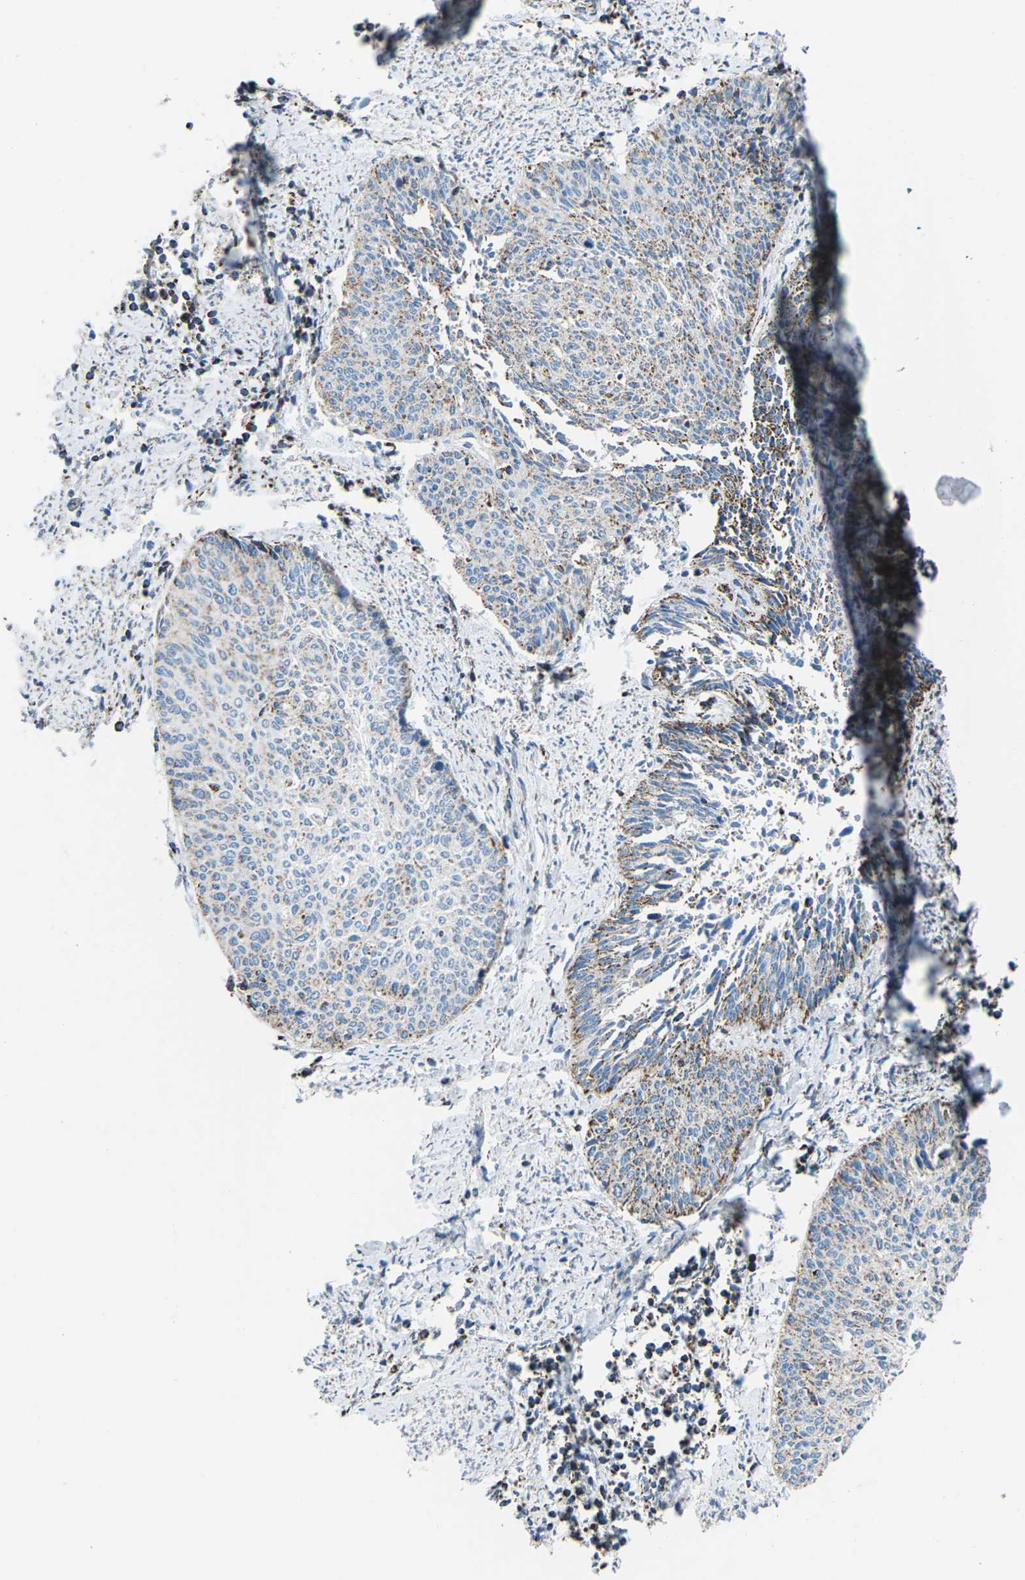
{"staining": {"intensity": "strong", "quantity": "25%-75%", "location": "cytoplasmic/membranous"}, "tissue": "cervical cancer", "cell_type": "Tumor cells", "image_type": "cancer", "snomed": [{"axis": "morphology", "description": "Squamous cell carcinoma, NOS"}, {"axis": "topography", "description": "Cervix"}], "caption": "Brown immunohistochemical staining in human squamous cell carcinoma (cervical) shows strong cytoplasmic/membranous positivity in approximately 25%-75% of tumor cells. (Brightfield microscopy of DAB IHC at high magnification).", "gene": "MT-CO2", "patient": {"sex": "female", "age": 55}}